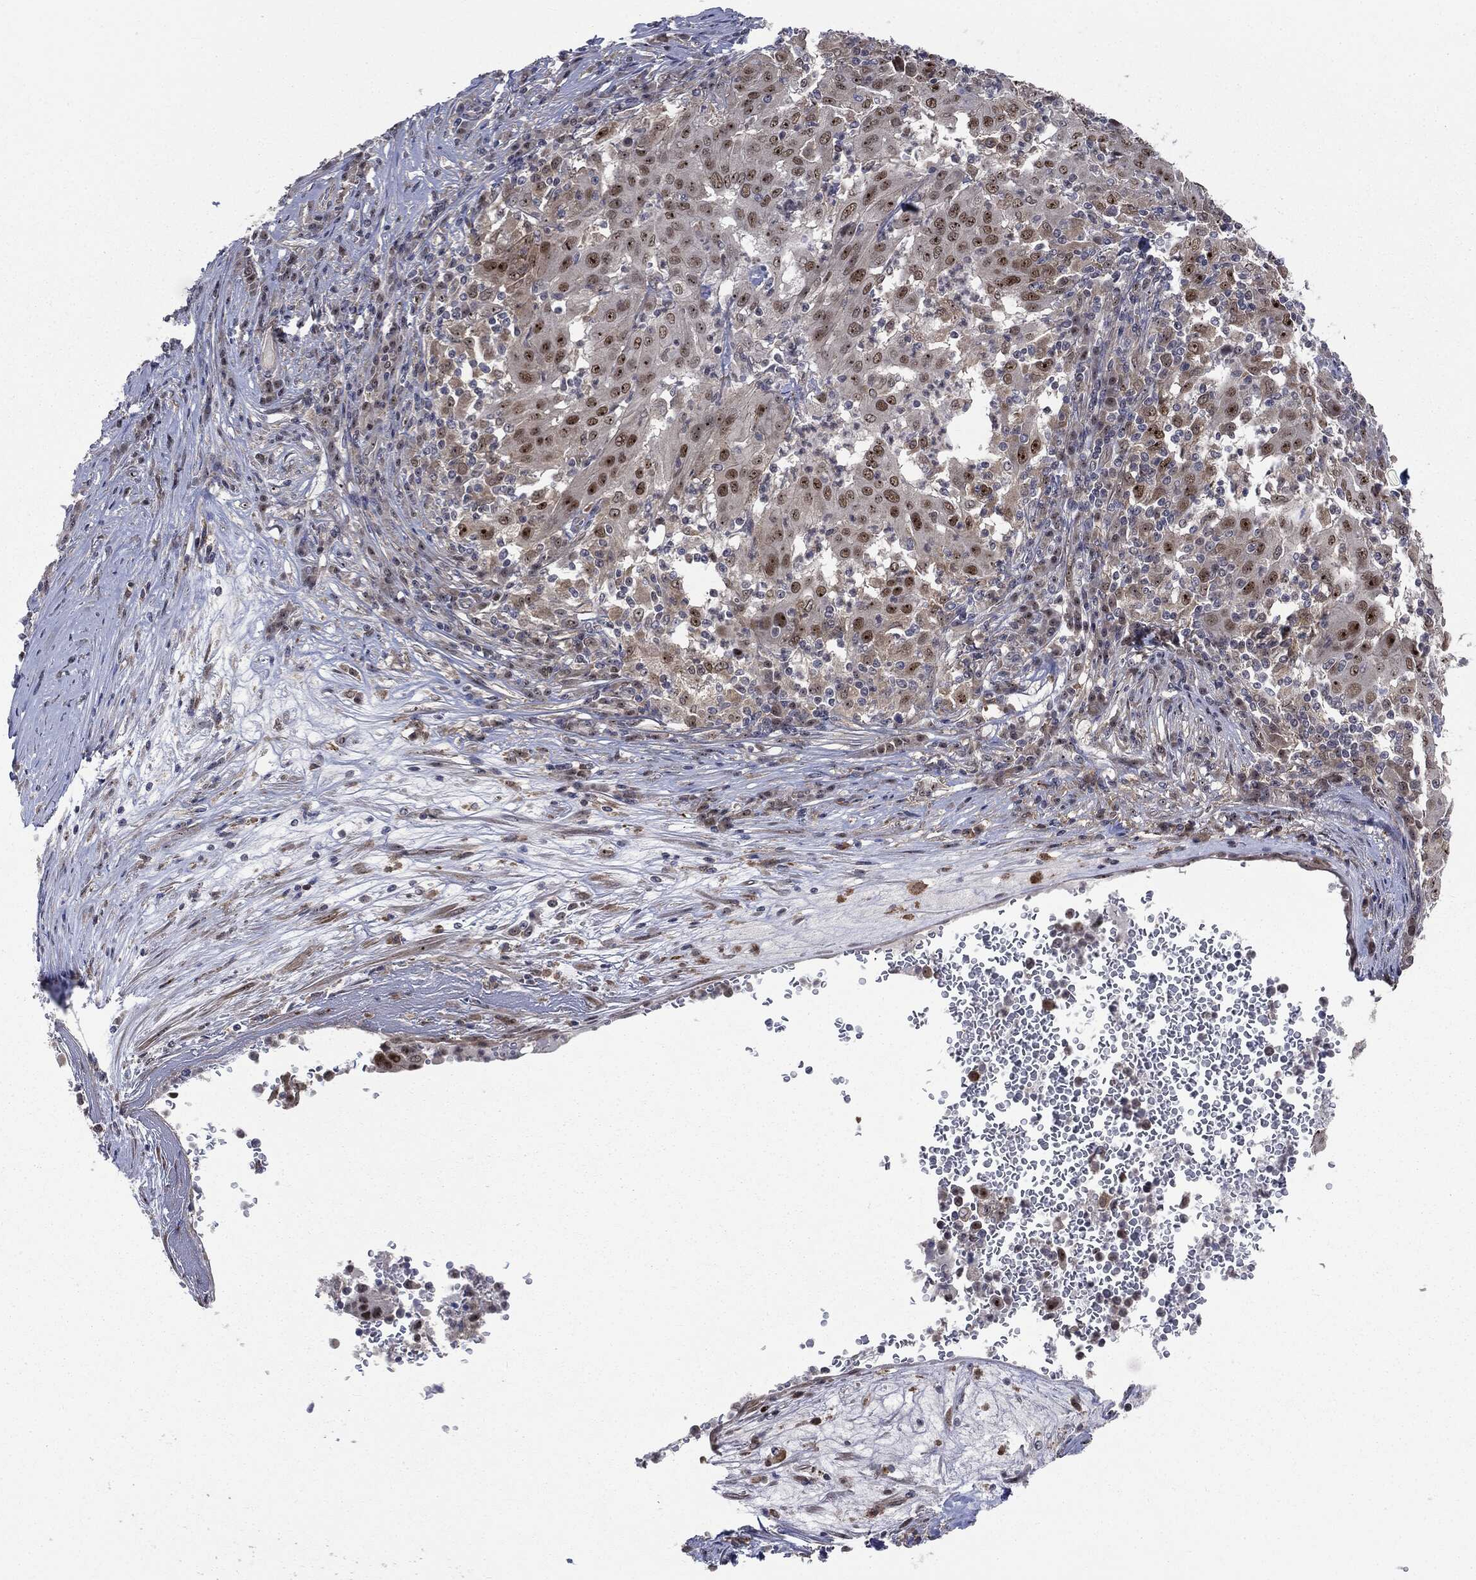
{"staining": {"intensity": "moderate", "quantity": "25%-75%", "location": "nuclear"}, "tissue": "pancreatic cancer", "cell_type": "Tumor cells", "image_type": "cancer", "snomed": [{"axis": "morphology", "description": "Adenocarcinoma, NOS"}, {"axis": "topography", "description": "Pancreas"}], "caption": "Immunohistochemical staining of human adenocarcinoma (pancreatic) shows moderate nuclear protein expression in approximately 25%-75% of tumor cells. The protein of interest is shown in brown color, while the nuclei are stained blue.", "gene": "TRMT1L", "patient": {"sex": "male", "age": 63}}